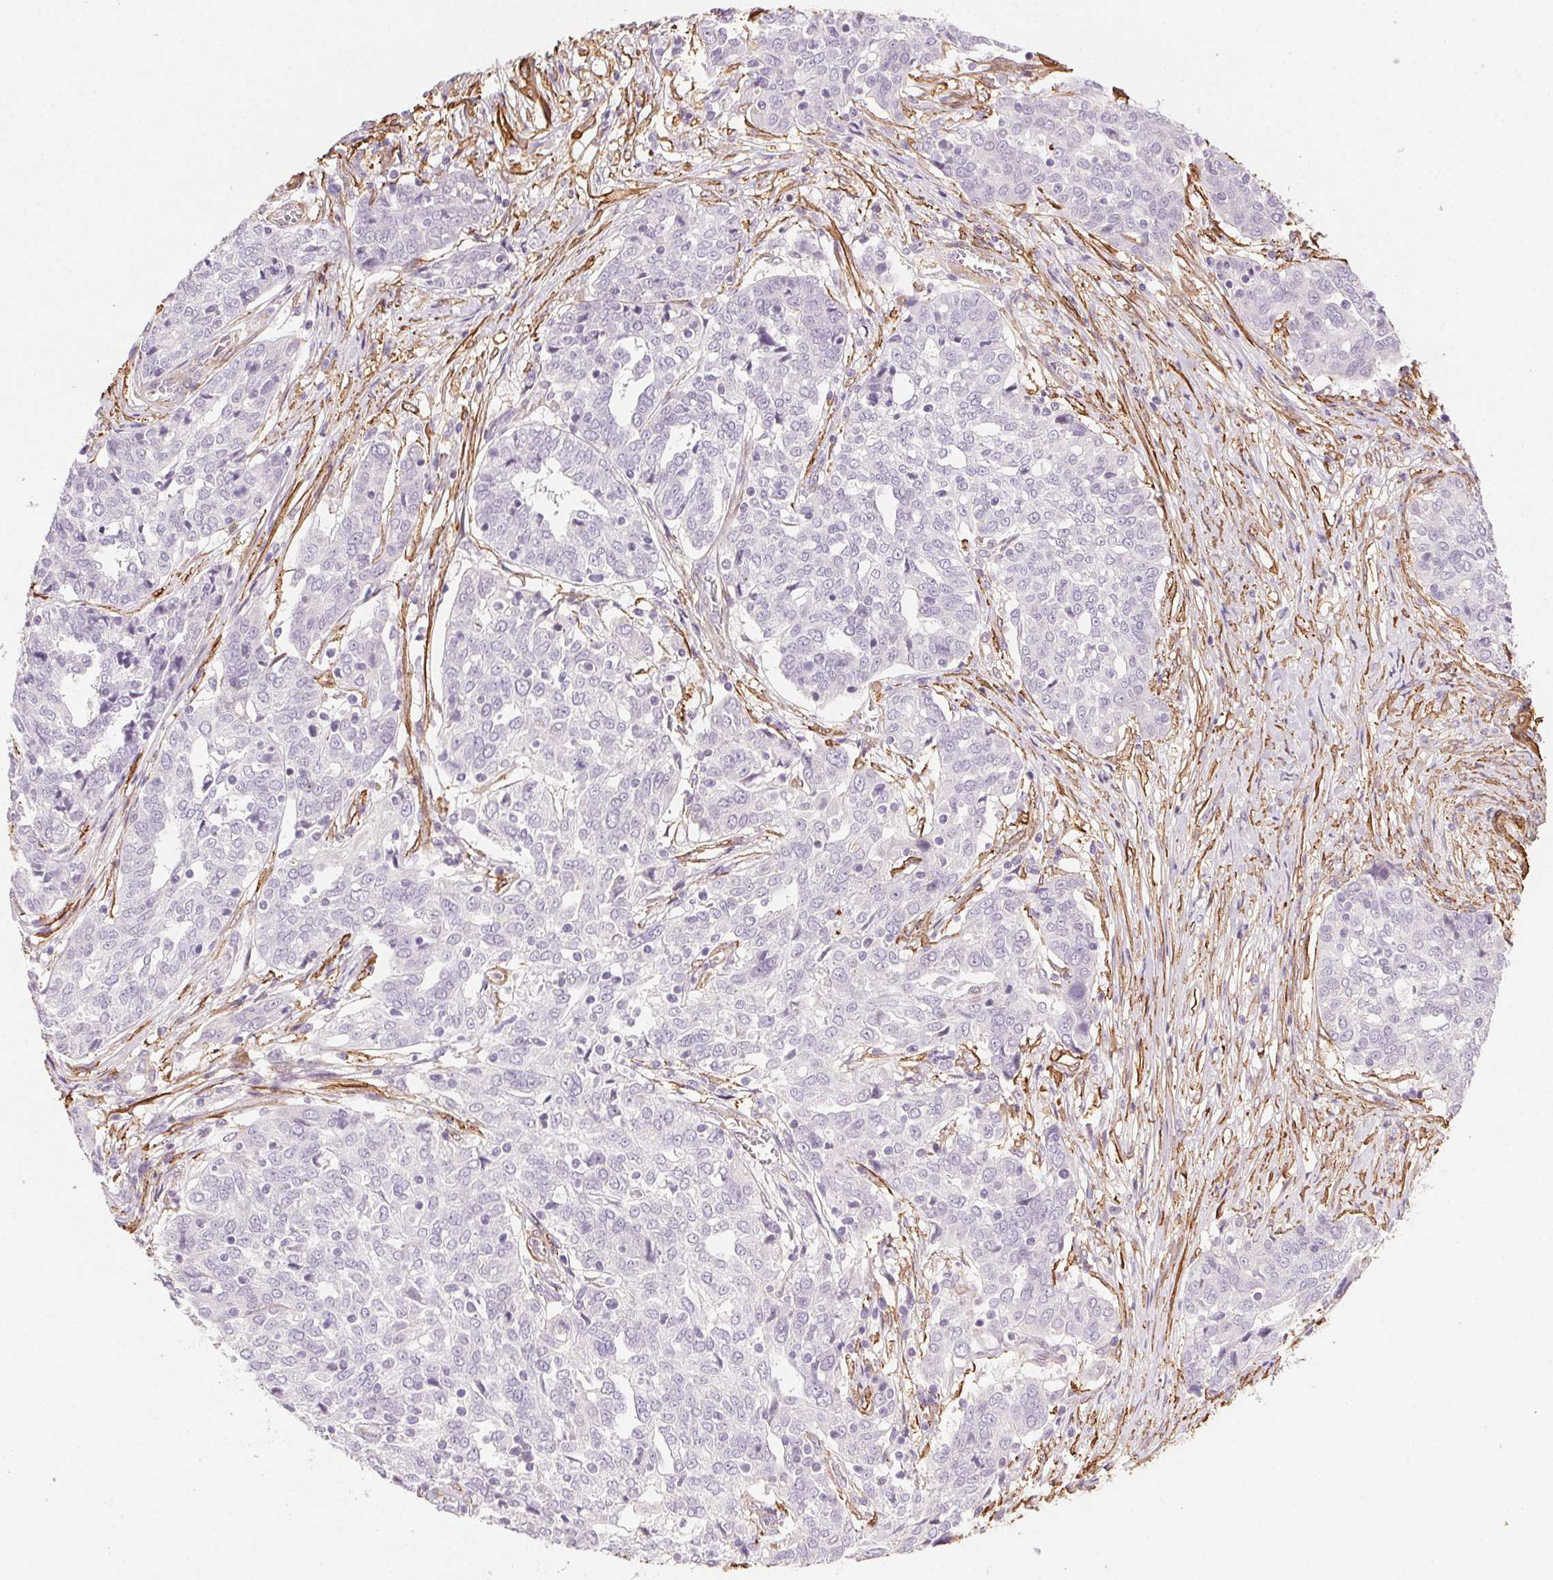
{"staining": {"intensity": "negative", "quantity": "none", "location": "none"}, "tissue": "ovarian cancer", "cell_type": "Tumor cells", "image_type": "cancer", "snomed": [{"axis": "morphology", "description": "Cystadenocarcinoma, serous, NOS"}, {"axis": "topography", "description": "Ovary"}], "caption": "Protein analysis of ovarian serous cystadenocarcinoma shows no significant staining in tumor cells.", "gene": "GPX8", "patient": {"sex": "female", "age": 67}}